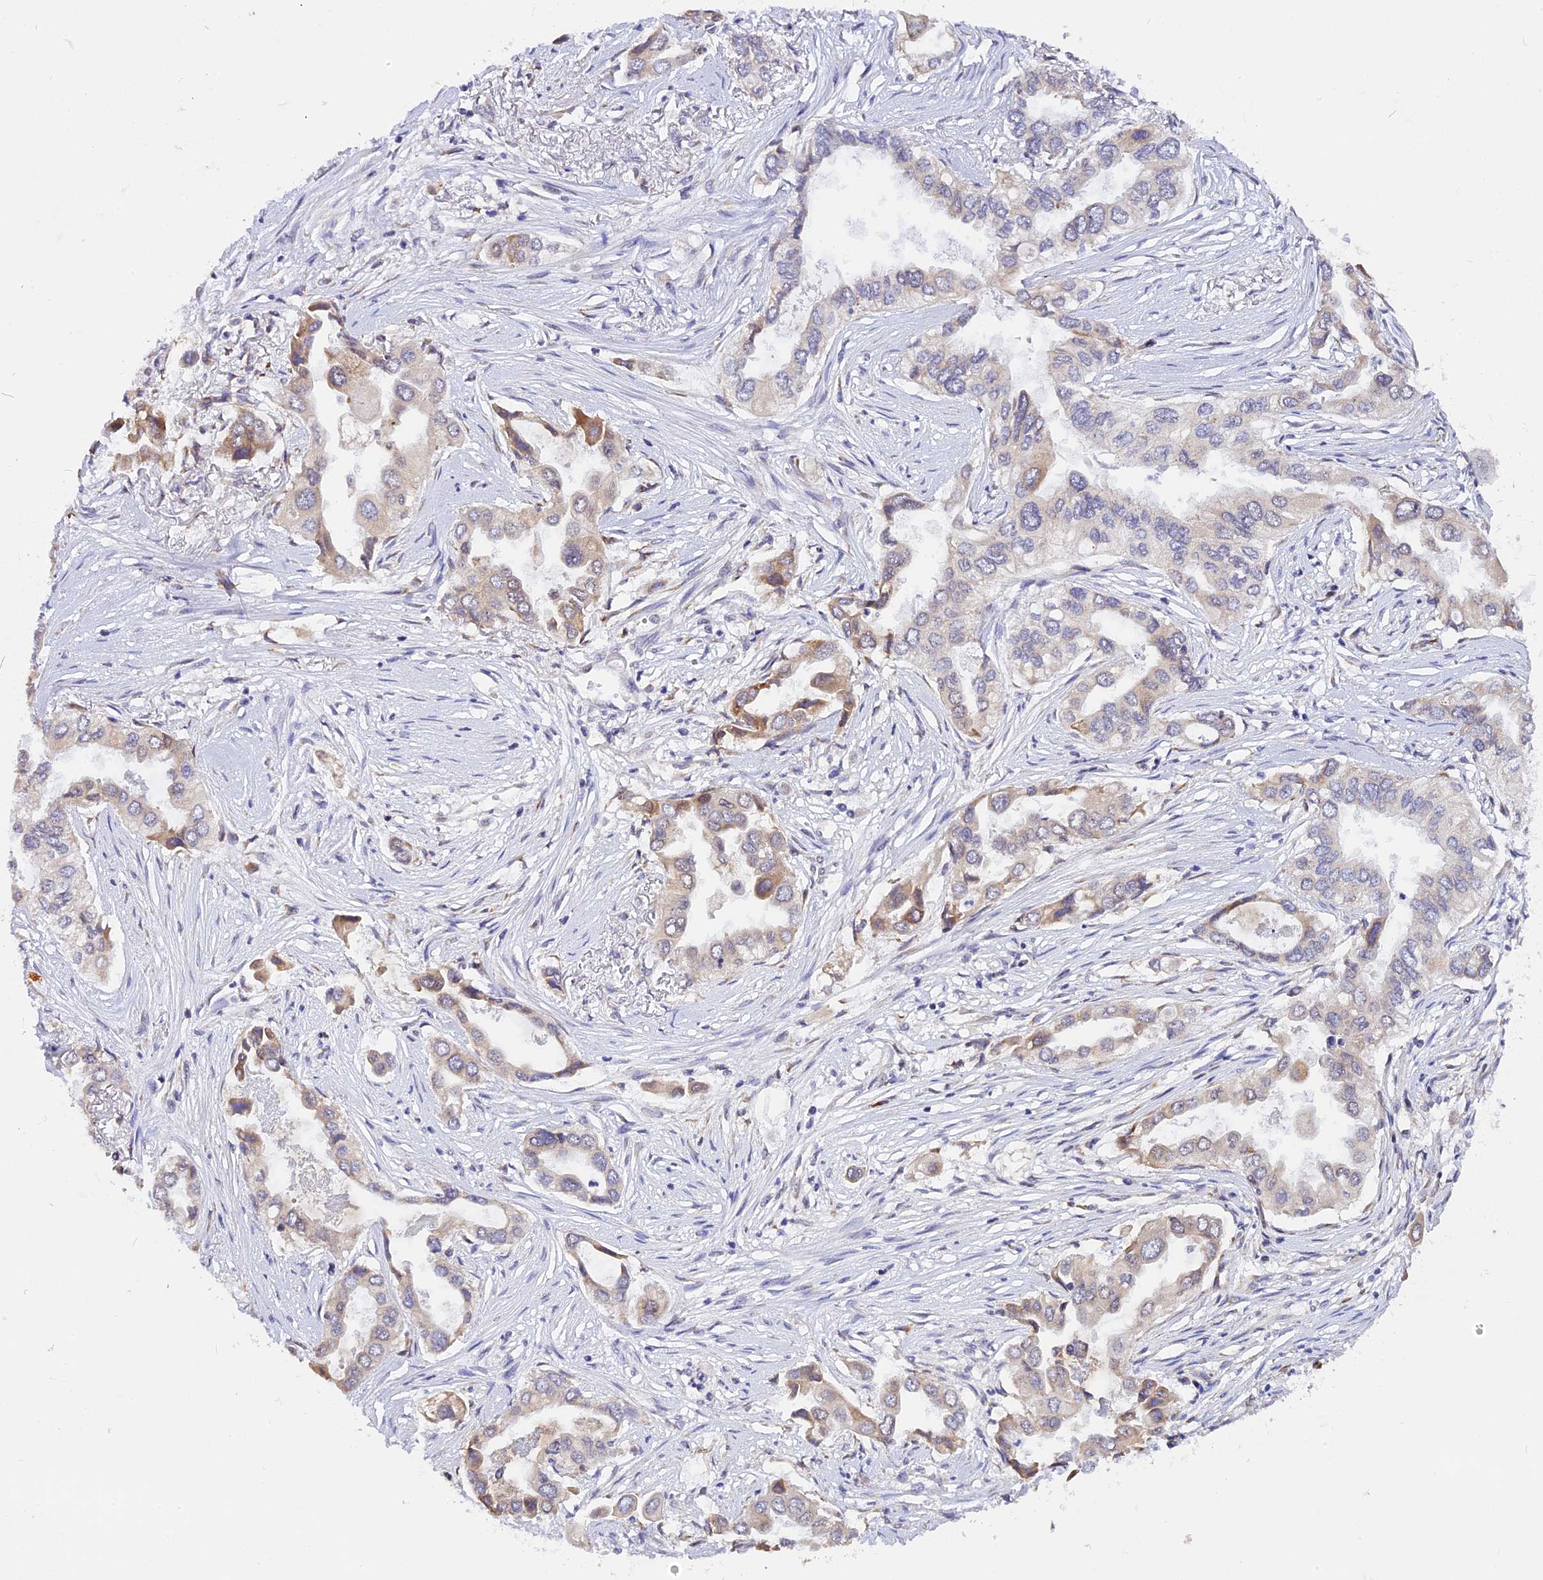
{"staining": {"intensity": "weak", "quantity": "25%-75%", "location": "cytoplasmic/membranous"}, "tissue": "lung cancer", "cell_type": "Tumor cells", "image_type": "cancer", "snomed": [{"axis": "morphology", "description": "Adenocarcinoma, NOS"}, {"axis": "topography", "description": "Lung"}], "caption": "Protein staining shows weak cytoplasmic/membranous expression in approximately 25%-75% of tumor cells in adenocarcinoma (lung).", "gene": "GNPTAB", "patient": {"sex": "female", "age": 76}}